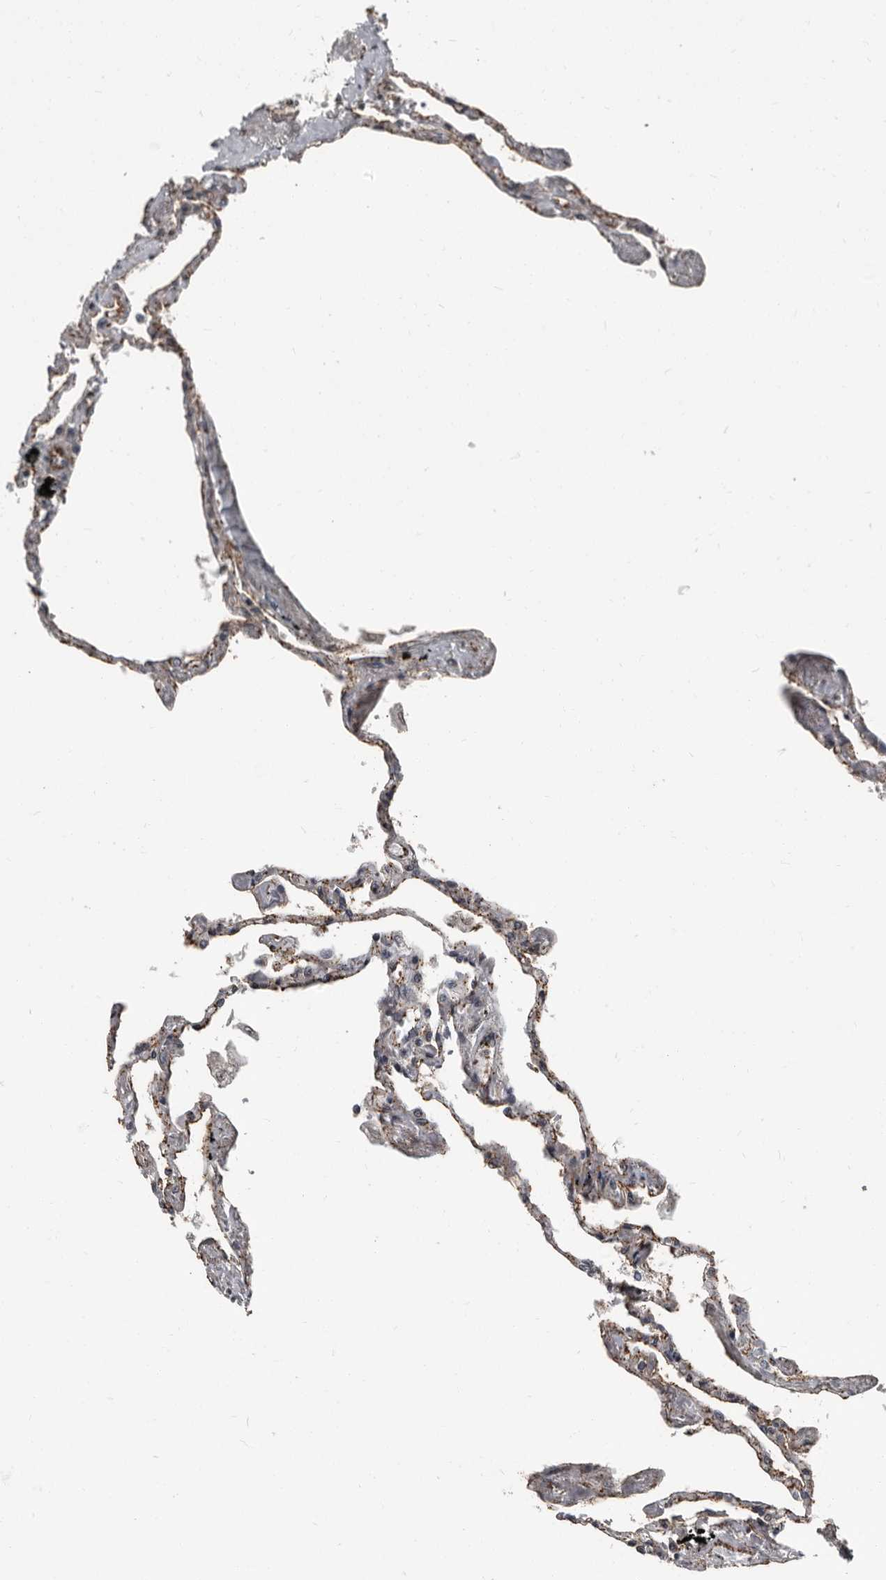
{"staining": {"intensity": "moderate", "quantity": "<25%", "location": "cytoplasmic/membranous,nuclear"}, "tissue": "lung", "cell_type": "Alveolar cells", "image_type": "normal", "snomed": [{"axis": "morphology", "description": "Normal tissue, NOS"}, {"axis": "topography", "description": "Lung"}], "caption": "Immunohistochemistry of normal lung shows low levels of moderate cytoplasmic/membranous,nuclear expression in about <25% of alveolar cells. (DAB IHC, brown staining for protein, blue staining for nuclei).", "gene": "CHD1L", "patient": {"sex": "female", "age": 67}}